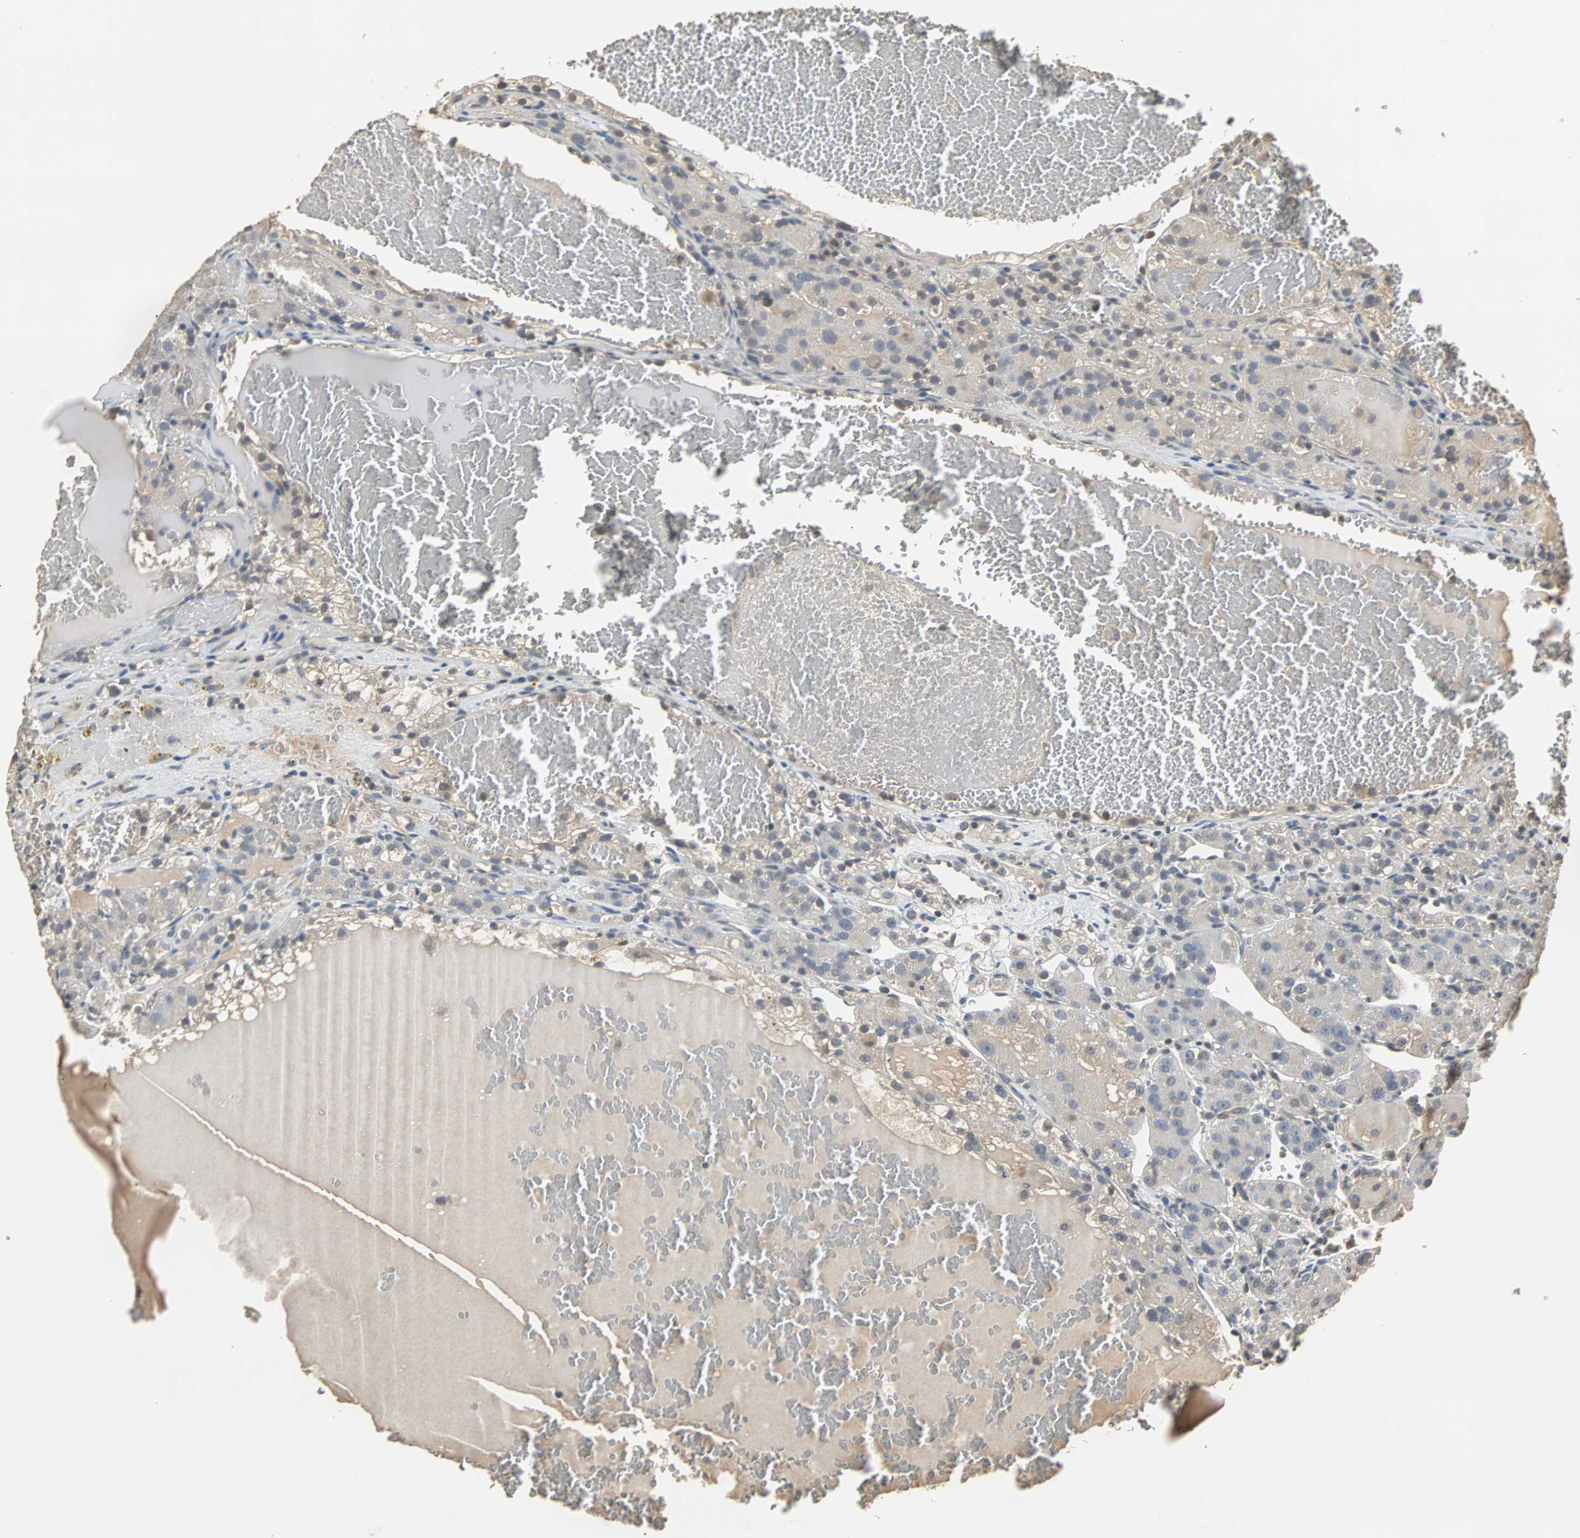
{"staining": {"intensity": "weak", "quantity": "25%-75%", "location": "cytoplasmic/membranous"}, "tissue": "renal cancer", "cell_type": "Tumor cells", "image_type": "cancer", "snomed": [{"axis": "morphology", "description": "Normal tissue, NOS"}, {"axis": "morphology", "description": "Adenocarcinoma, NOS"}, {"axis": "topography", "description": "Kidney"}], "caption": "Renal cancer stained with a brown dye displays weak cytoplasmic/membranous positive staining in approximately 25%-75% of tumor cells.", "gene": "ABHD2", "patient": {"sex": "male", "age": 61}}